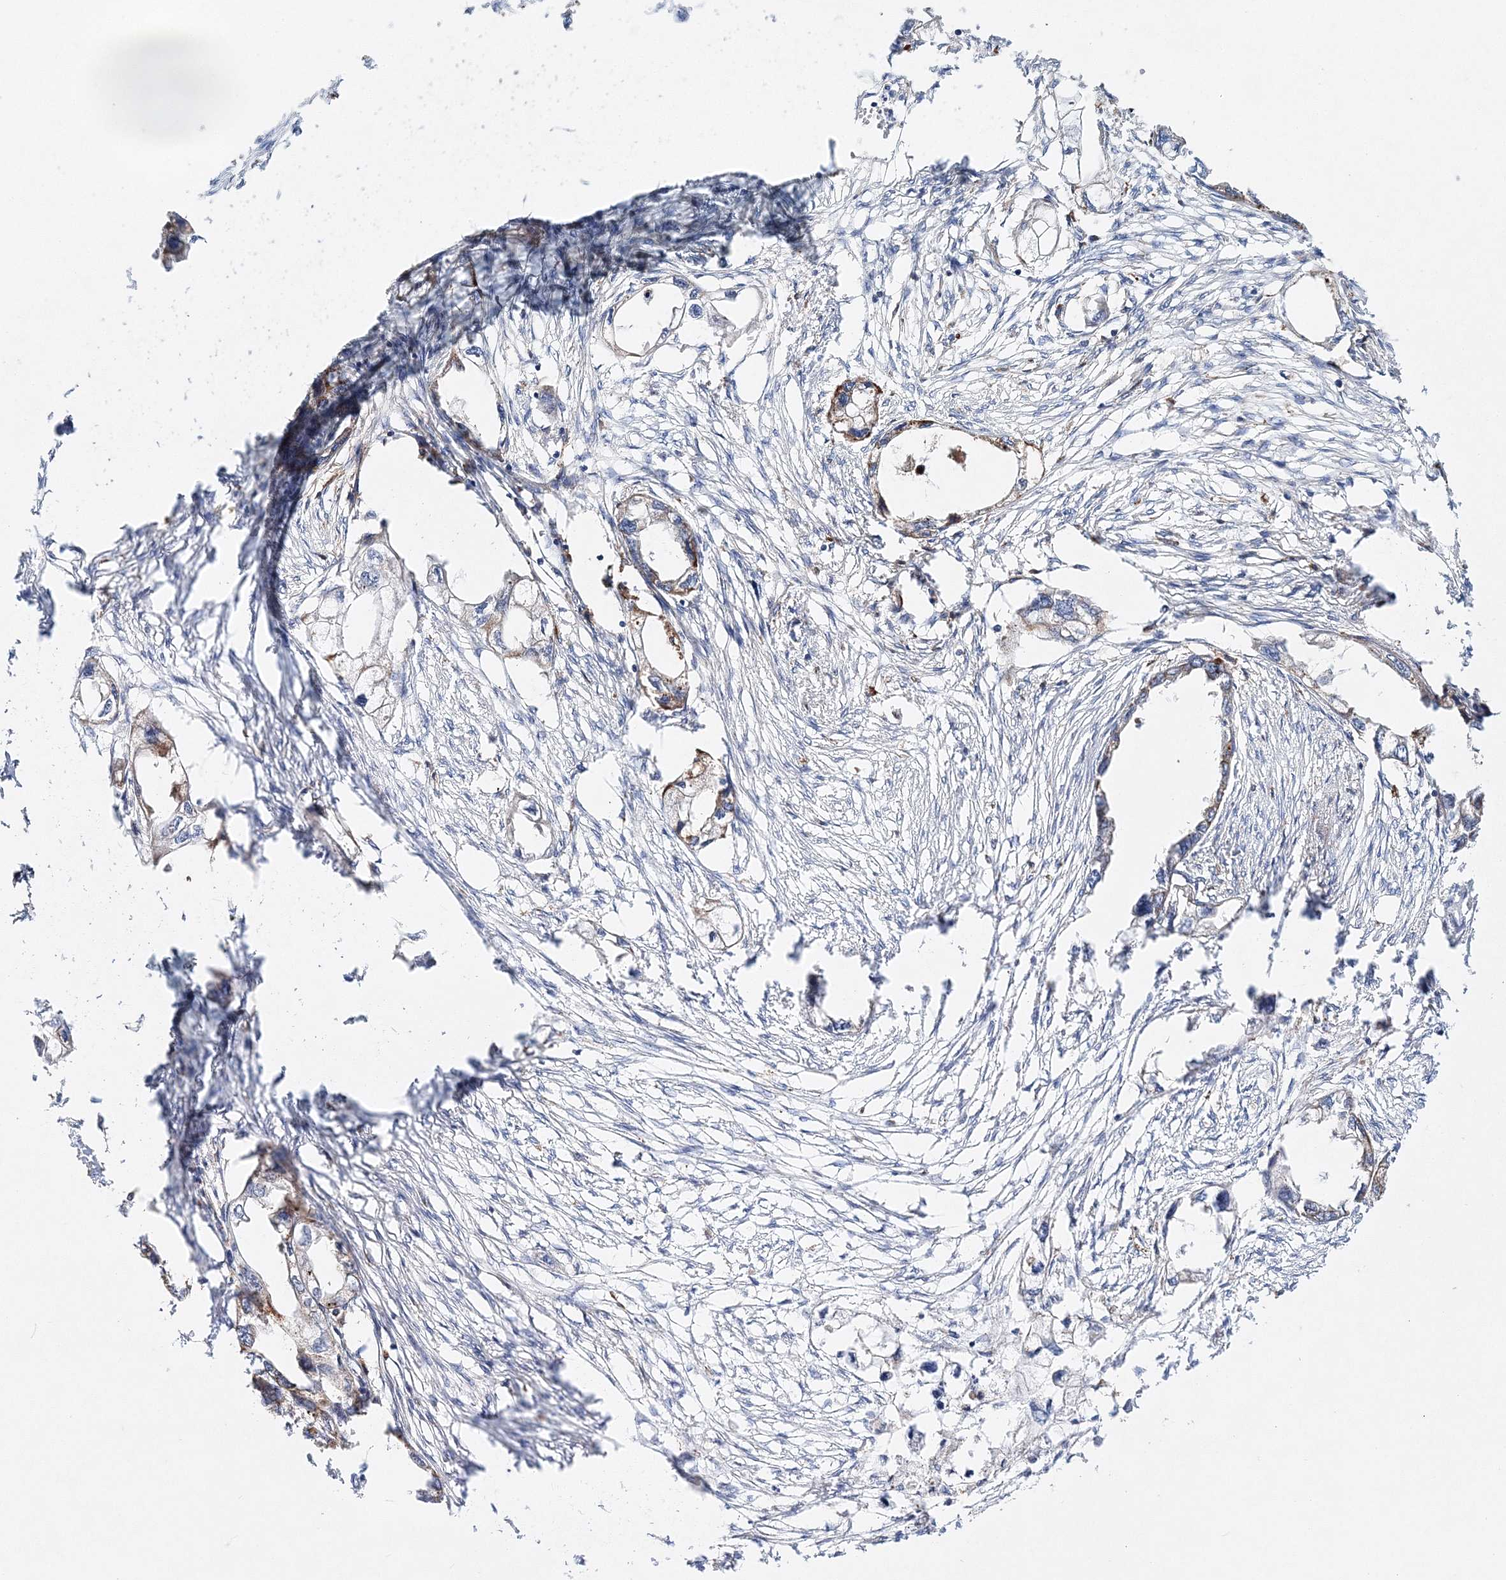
{"staining": {"intensity": "moderate", "quantity": "25%-75%", "location": "cytoplasmic/membranous"}, "tissue": "endometrial cancer", "cell_type": "Tumor cells", "image_type": "cancer", "snomed": [{"axis": "morphology", "description": "Adenocarcinoma, NOS"}, {"axis": "morphology", "description": "Adenocarcinoma, metastatic, NOS"}, {"axis": "topography", "description": "Adipose tissue"}, {"axis": "topography", "description": "Endometrium"}], "caption": "Moderate cytoplasmic/membranous expression is appreciated in about 25%-75% of tumor cells in adenocarcinoma (endometrial).", "gene": "C3orf38", "patient": {"sex": "female", "age": 67}}